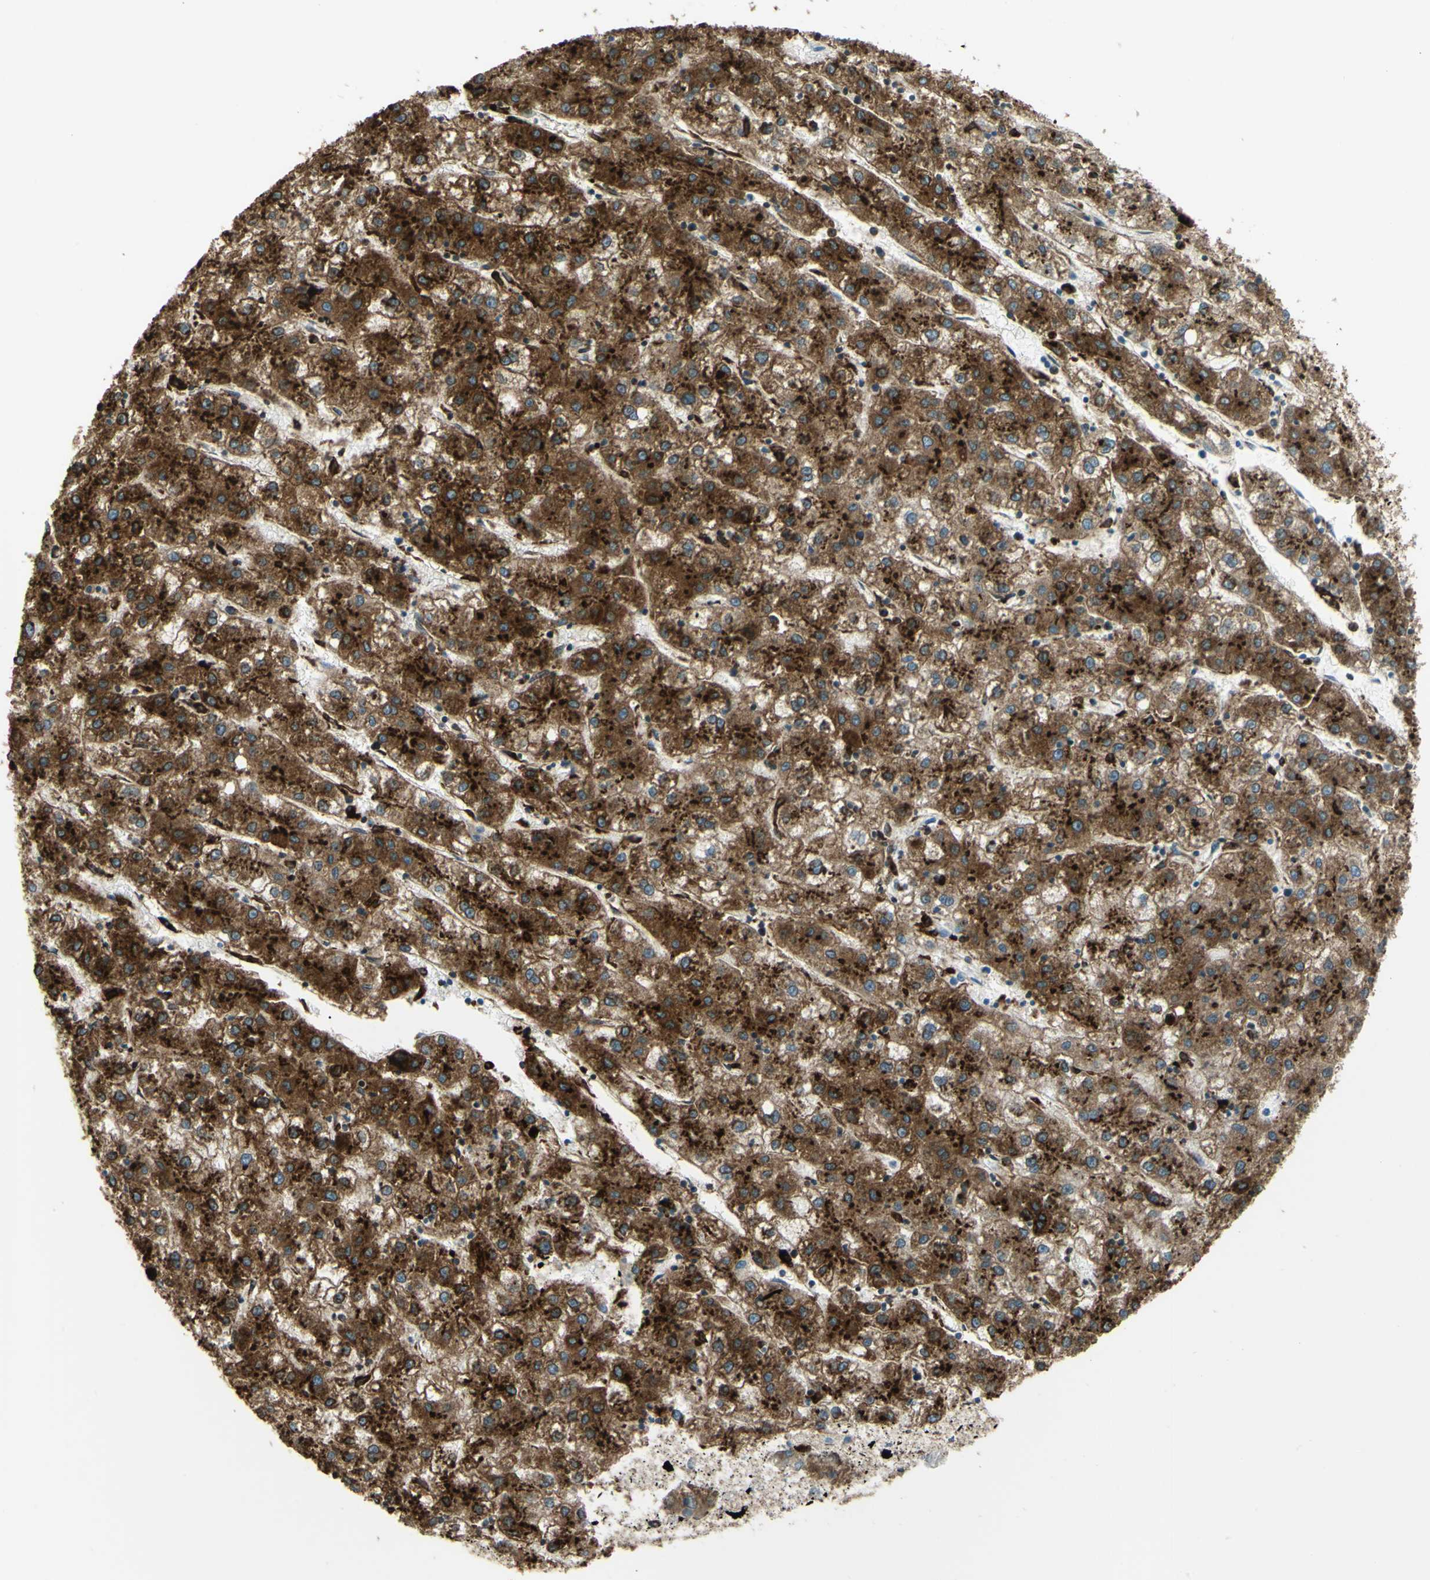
{"staining": {"intensity": "strong", "quantity": ">75%", "location": "cytoplasmic/membranous"}, "tissue": "liver cancer", "cell_type": "Tumor cells", "image_type": "cancer", "snomed": [{"axis": "morphology", "description": "Carcinoma, Hepatocellular, NOS"}, {"axis": "topography", "description": "Liver"}], "caption": "Immunohistochemical staining of liver cancer (hepatocellular carcinoma) exhibits strong cytoplasmic/membranous protein staining in approximately >75% of tumor cells.", "gene": "CD74", "patient": {"sex": "male", "age": 72}}